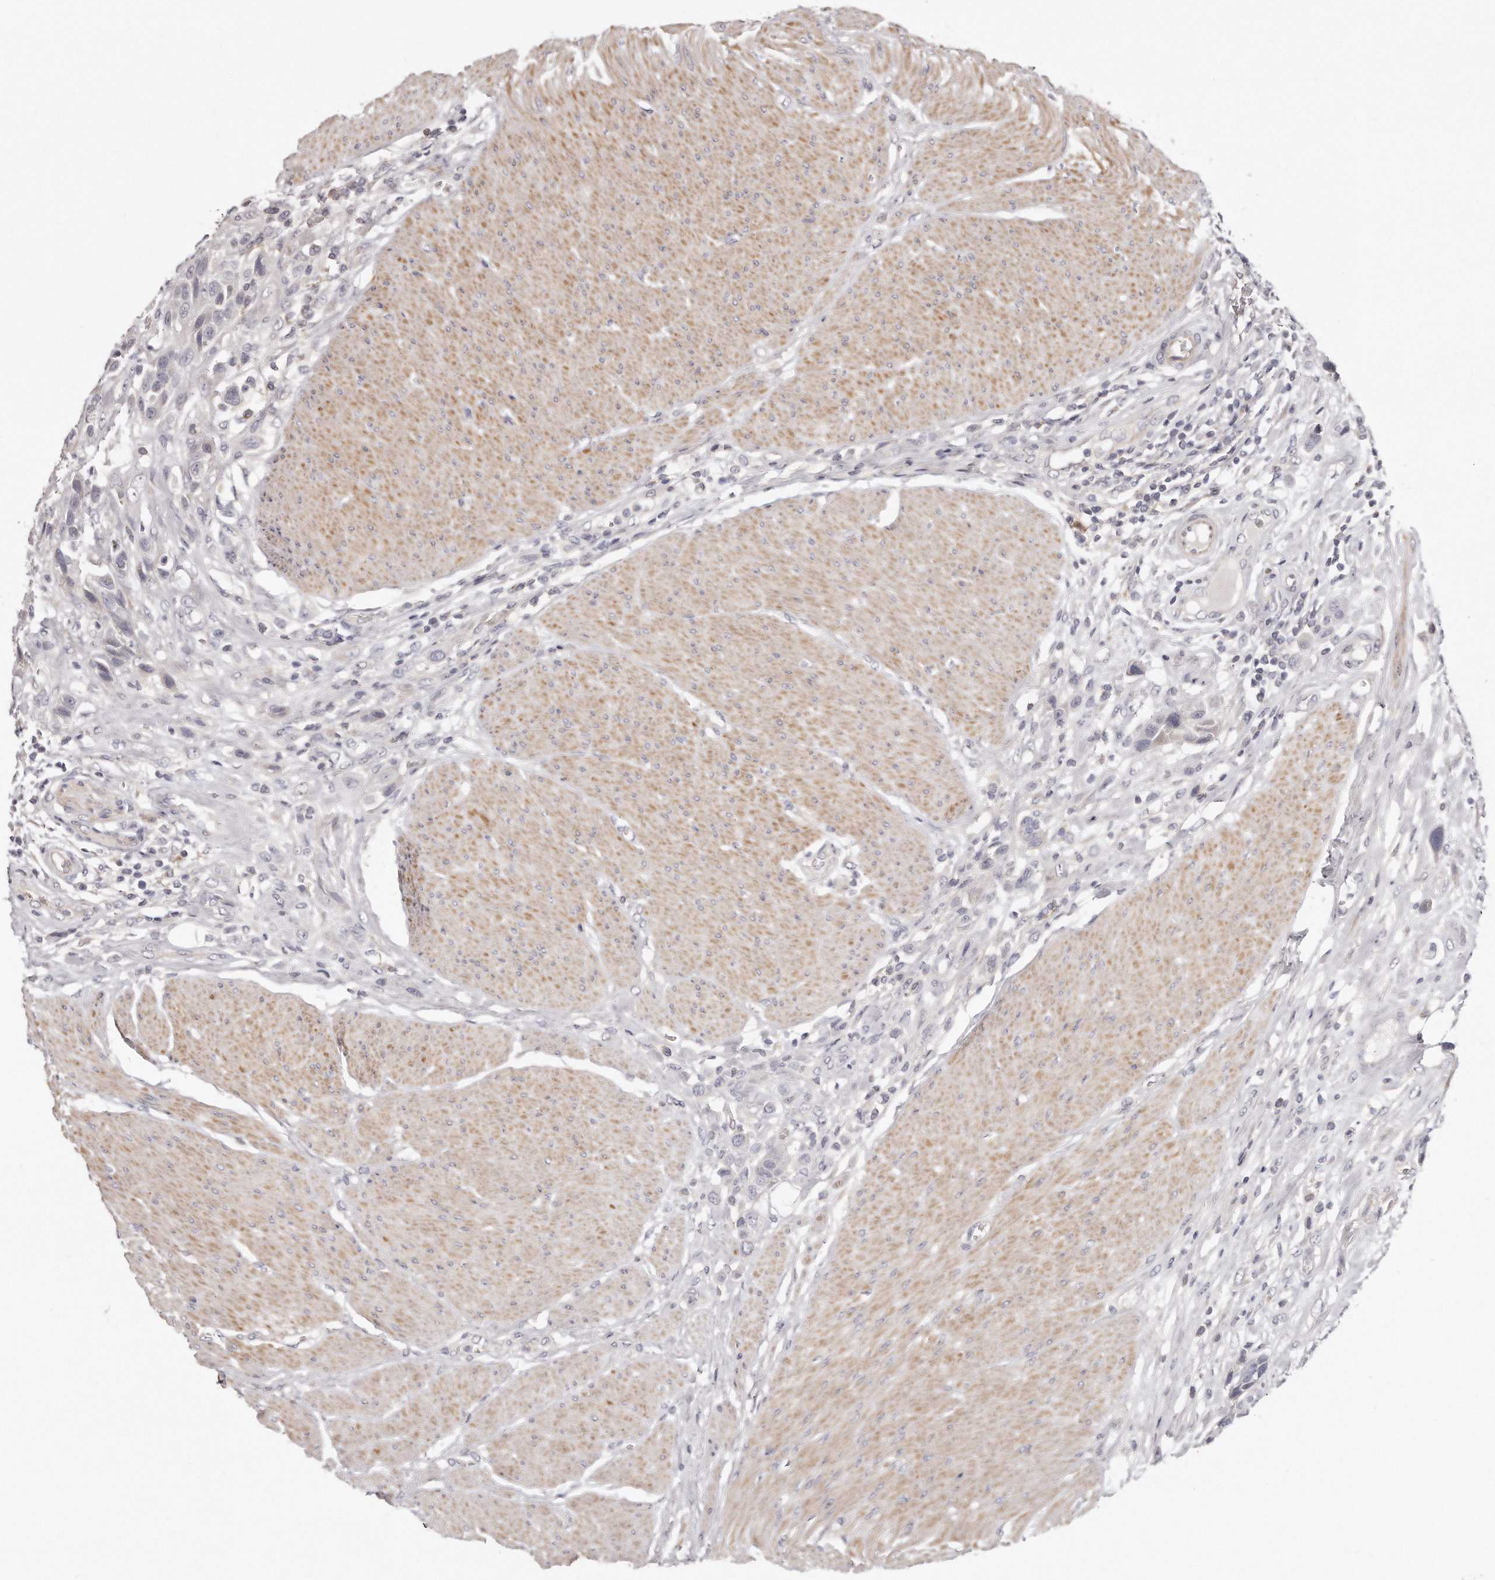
{"staining": {"intensity": "negative", "quantity": "none", "location": "none"}, "tissue": "urothelial cancer", "cell_type": "Tumor cells", "image_type": "cancer", "snomed": [{"axis": "morphology", "description": "Urothelial carcinoma, High grade"}, {"axis": "topography", "description": "Urinary bladder"}], "caption": "Immunohistochemistry of urothelial cancer demonstrates no staining in tumor cells.", "gene": "TTLL4", "patient": {"sex": "male", "age": 50}}